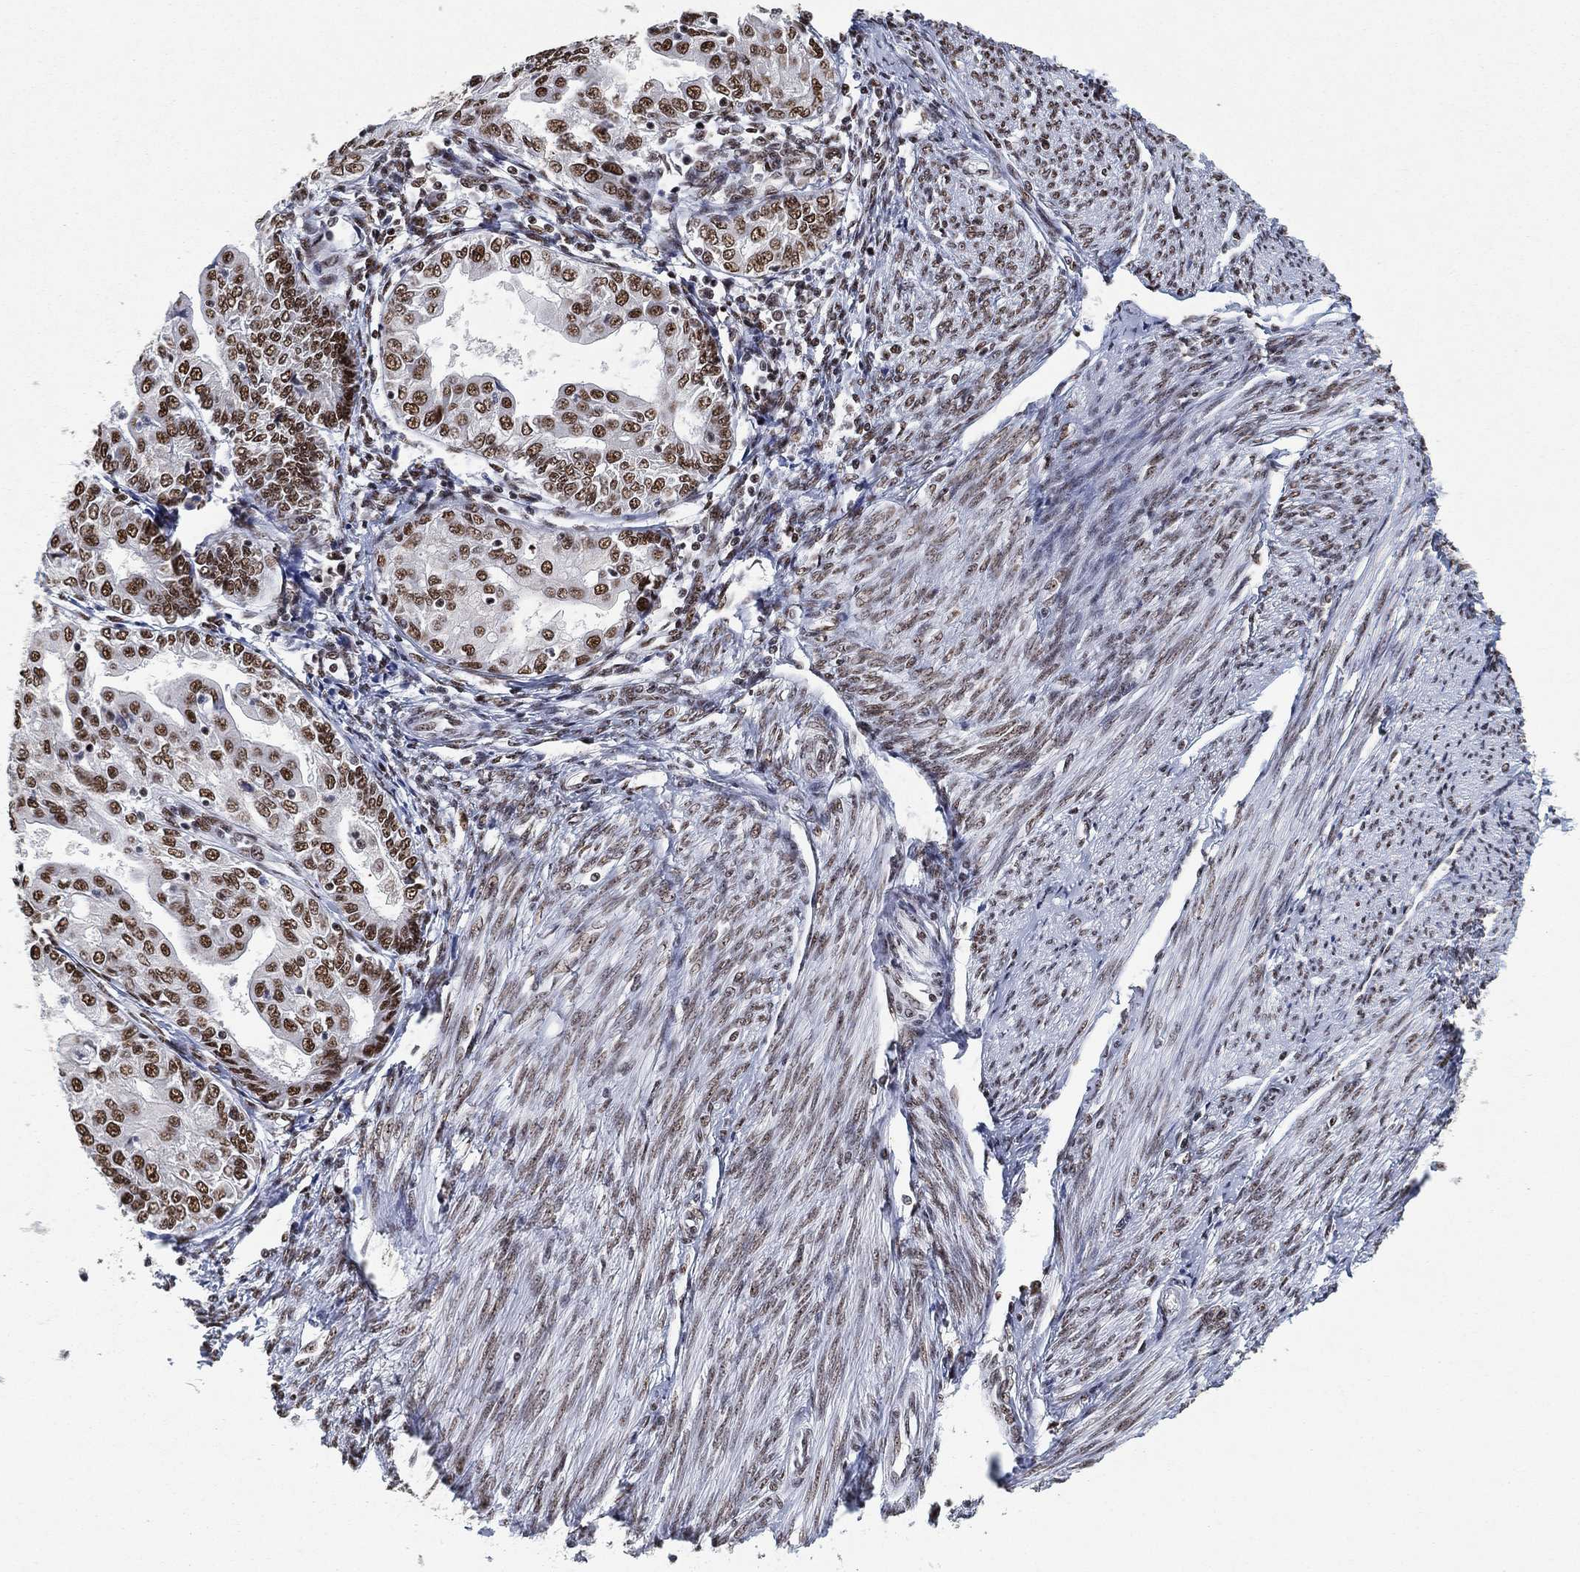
{"staining": {"intensity": "moderate", "quantity": ">75%", "location": "nuclear"}, "tissue": "endometrial cancer", "cell_type": "Tumor cells", "image_type": "cancer", "snomed": [{"axis": "morphology", "description": "Adenocarcinoma, NOS"}, {"axis": "topography", "description": "Endometrium"}], "caption": "Immunohistochemistry of human adenocarcinoma (endometrial) shows medium levels of moderate nuclear expression in about >75% of tumor cells.", "gene": "DDX27", "patient": {"sex": "female", "age": 68}}